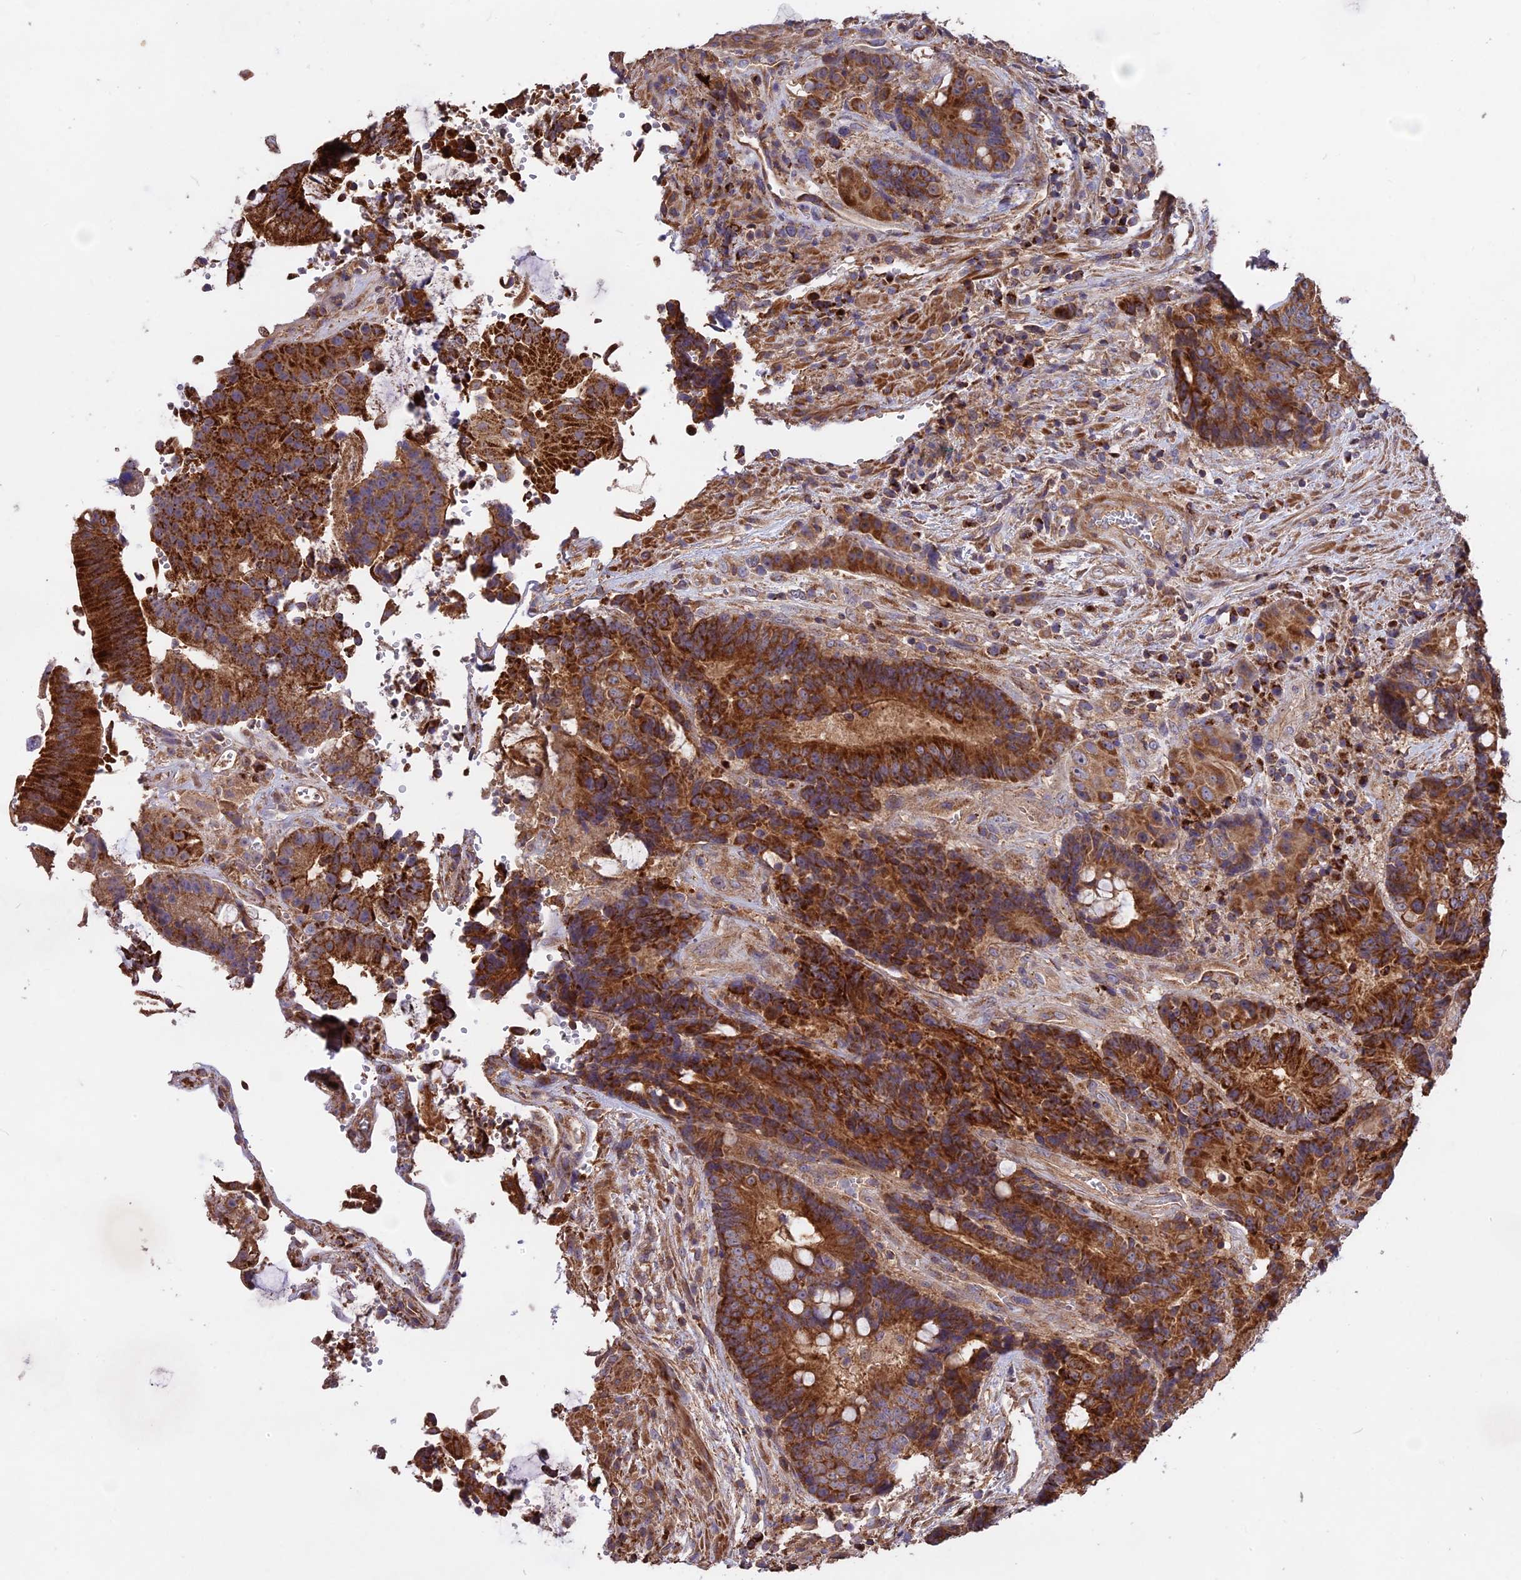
{"staining": {"intensity": "strong", "quantity": ">75%", "location": "cytoplasmic/membranous"}, "tissue": "colorectal cancer", "cell_type": "Tumor cells", "image_type": "cancer", "snomed": [{"axis": "morphology", "description": "Adenocarcinoma, NOS"}, {"axis": "topography", "description": "Rectum"}], "caption": "There is high levels of strong cytoplasmic/membranous positivity in tumor cells of adenocarcinoma (colorectal), as demonstrated by immunohistochemical staining (brown color).", "gene": "NUDT8", "patient": {"sex": "male", "age": 69}}